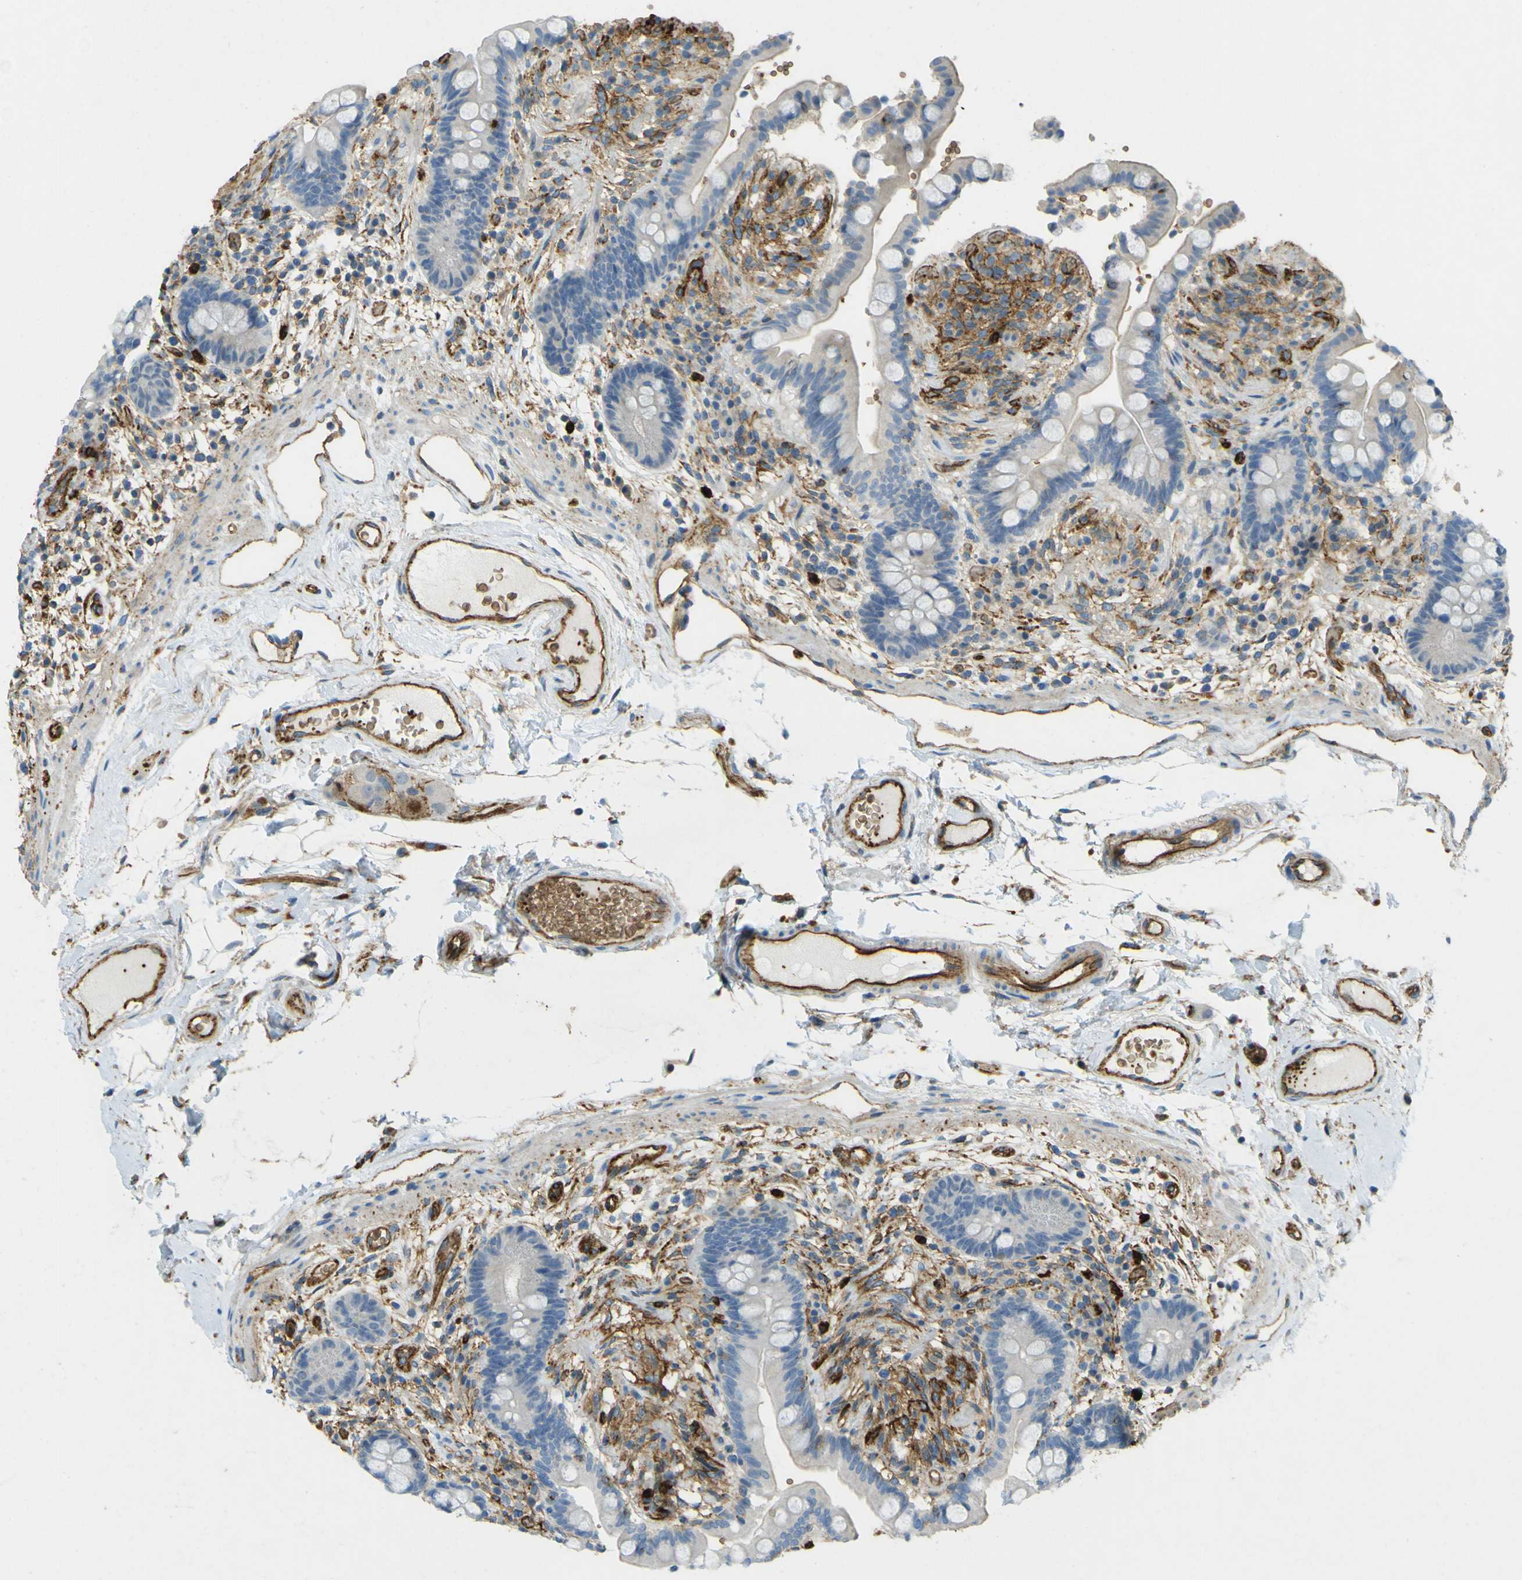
{"staining": {"intensity": "strong", "quantity": ">75%", "location": "nuclear"}, "tissue": "colon", "cell_type": "Endothelial cells", "image_type": "normal", "snomed": [{"axis": "morphology", "description": "Normal tissue, NOS"}, {"axis": "topography", "description": "Colon"}], "caption": "A micrograph showing strong nuclear staining in about >75% of endothelial cells in benign colon, as visualized by brown immunohistochemical staining.", "gene": "PLXDC1", "patient": {"sex": "male", "age": 73}}